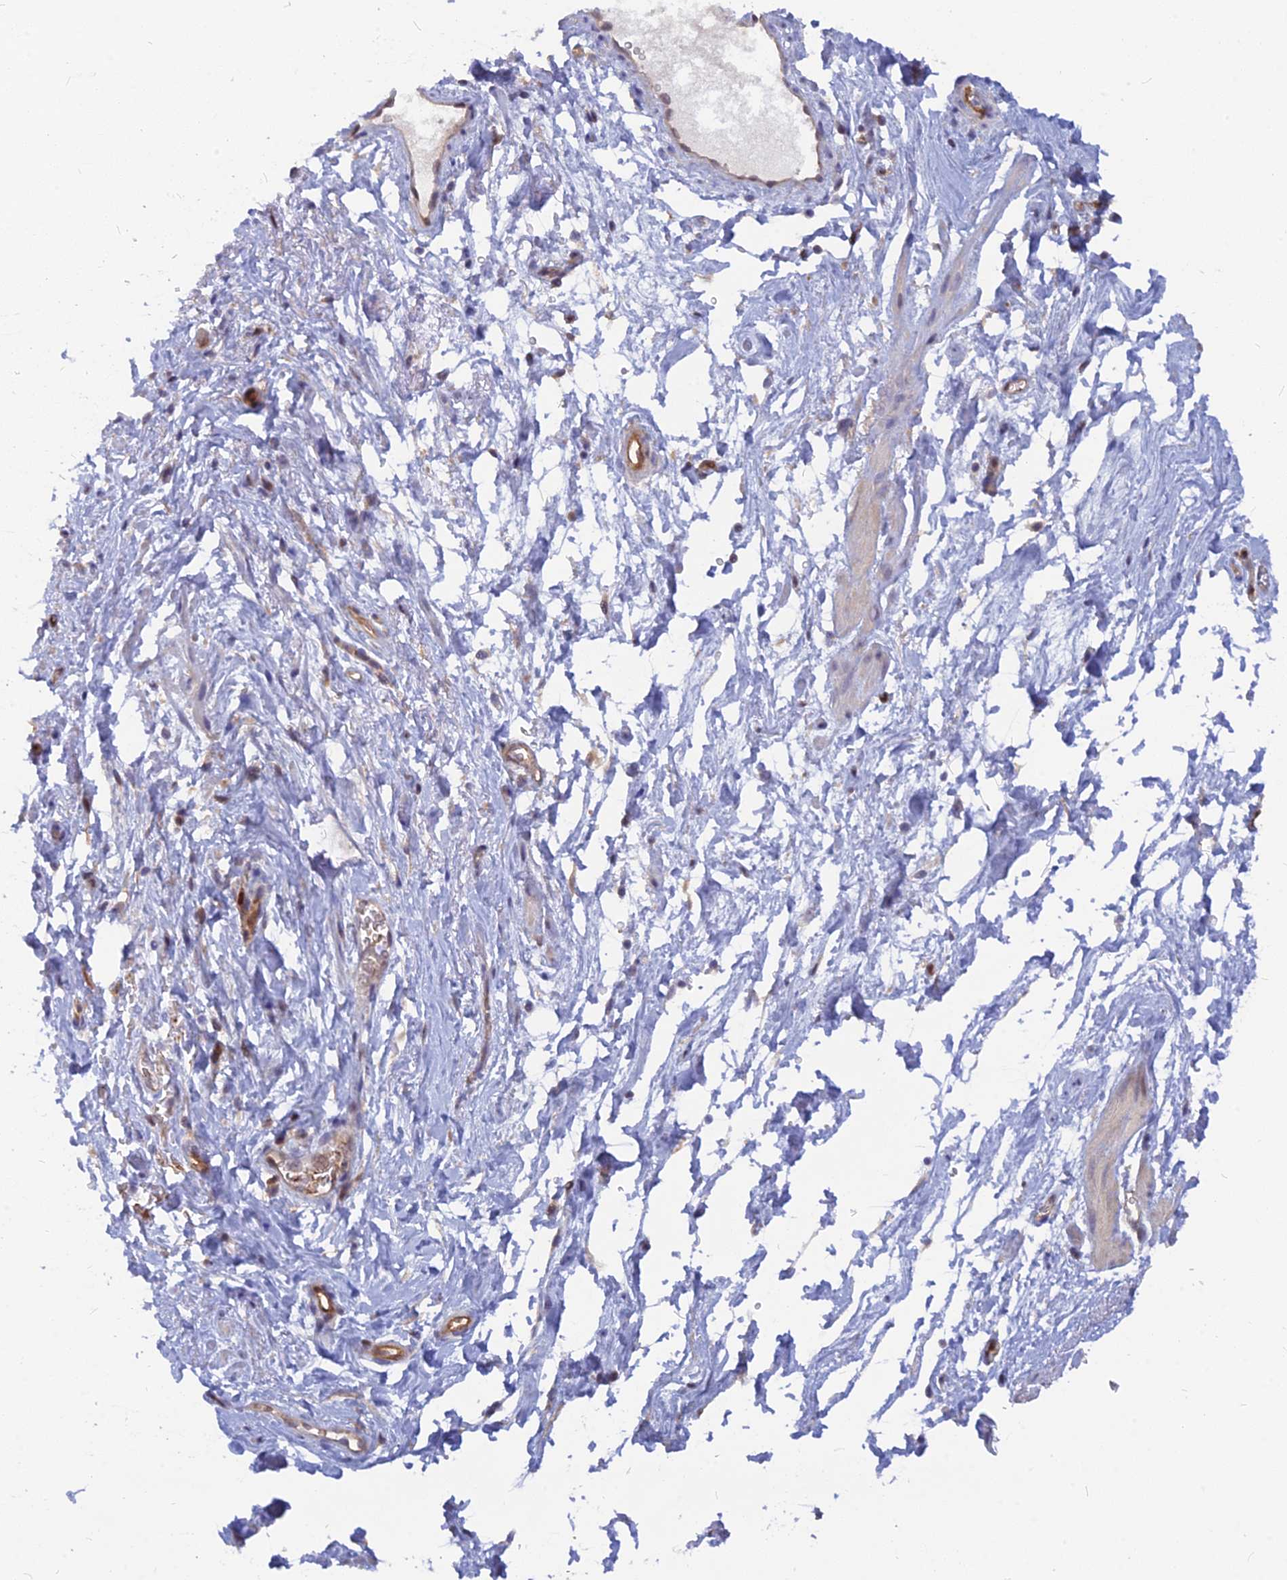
{"staining": {"intensity": "weak", "quantity": "<25%", "location": "cytoplasmic/membranous"}, "tissue": "smooth muscle", "cell_type": "Smooth muscle cells", "image_type": "normal", "snomed": [{"axis": "morphology", "description": "Normal tissue, NOS"}, {"axis": "topography", "description": "Smooth muscle"}, {"axis": "topography", "description": "Peripheral nerve tissue"}], "caption": "High power microscopy image of an immunohistochemistry histopathology image of normal smooth muscle, revealing no significant staining in smooth muscle cells.", "gene": "ARL2BP", "patient": {"sex": "male", "age": 69}}